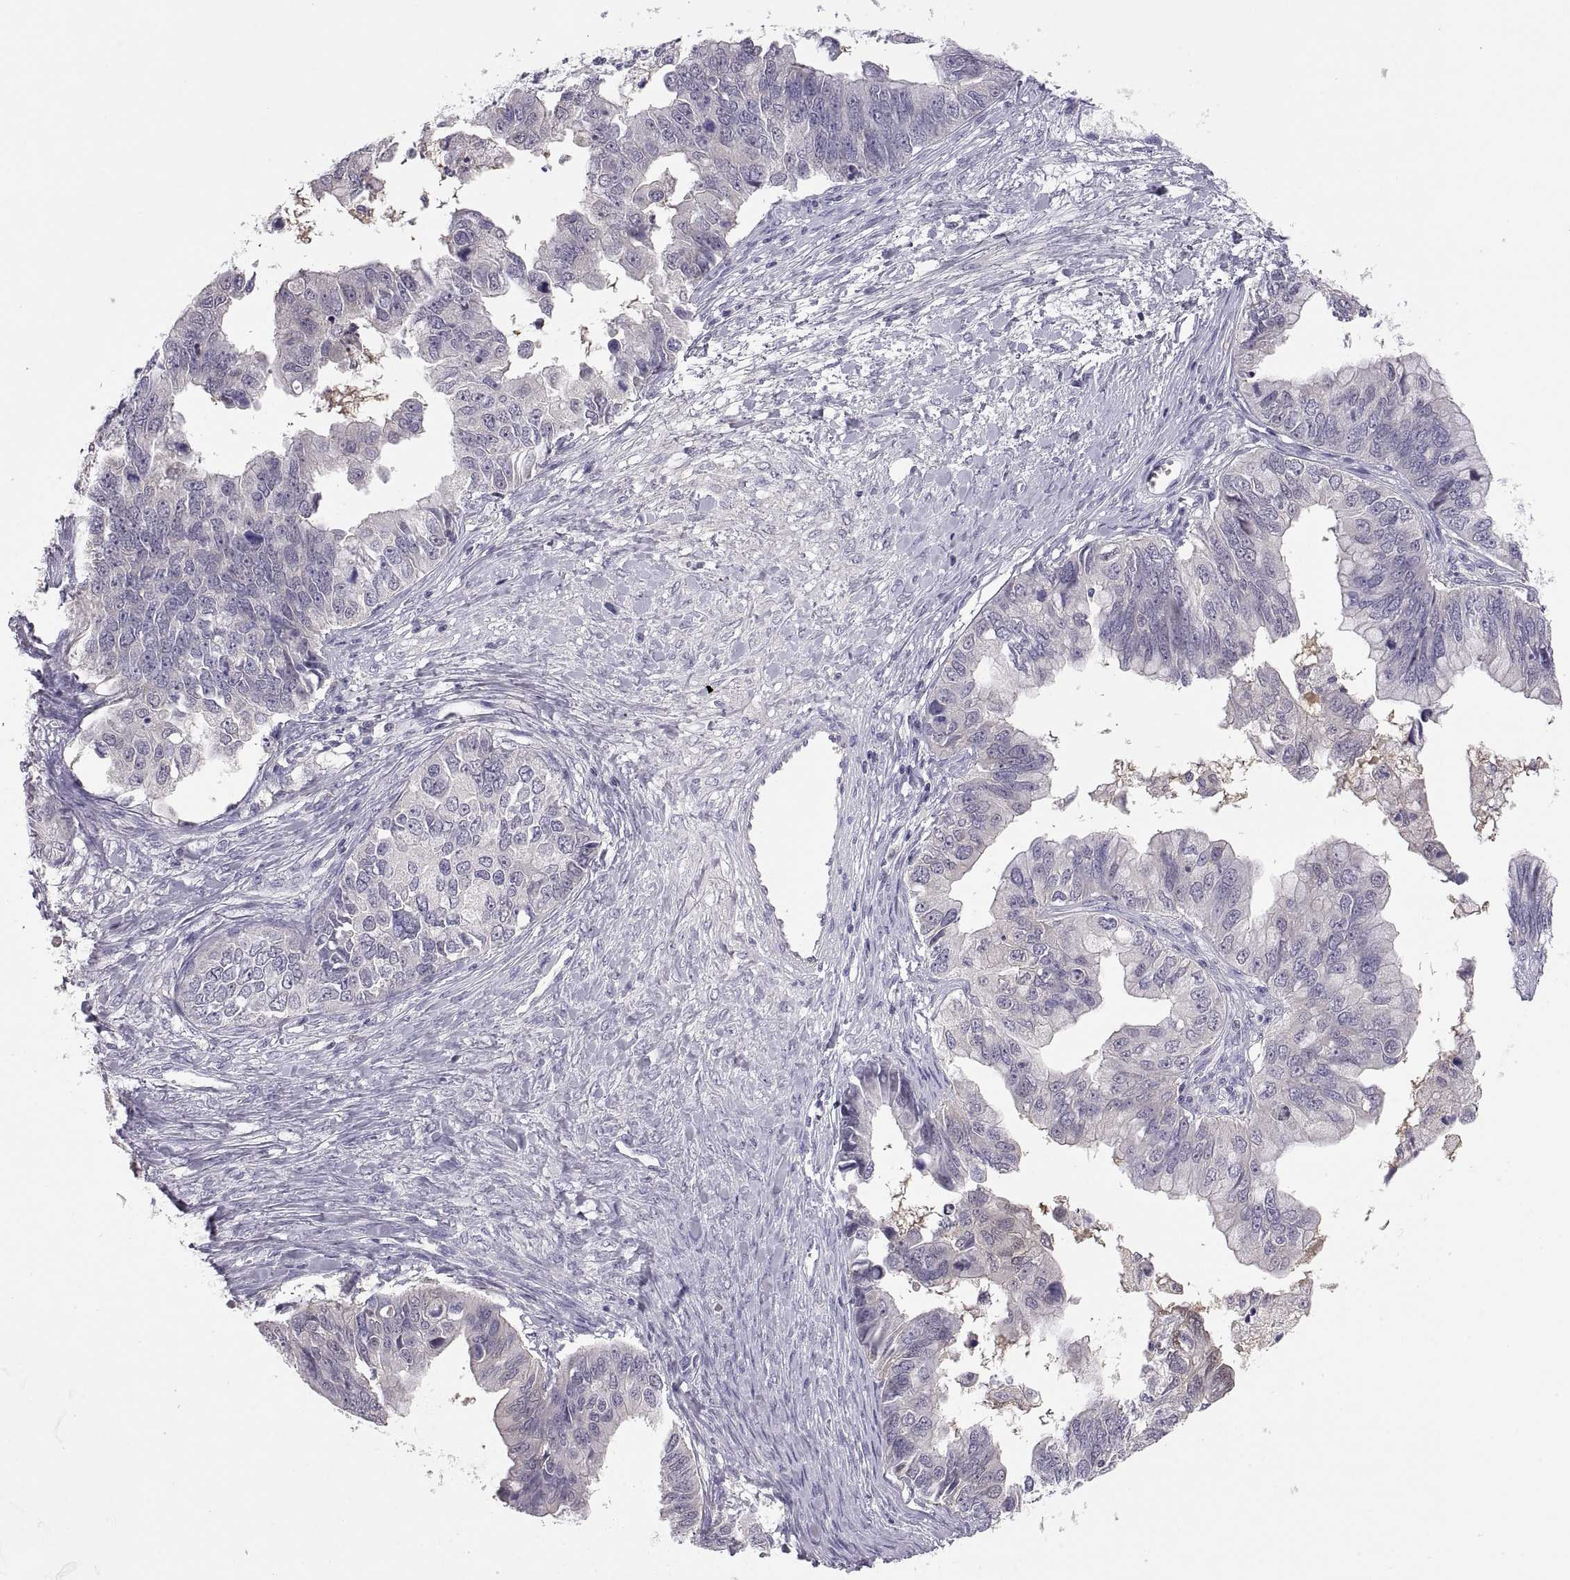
{"staining": {"intensity": "negative", "quantity": "none", "location": "none"}, "tissue": "ovarian cancer", "cell_type": "Tumor cells", "image_type": "cancer", "snomed": [{"axis": "morphology", "description": "Cystadenocarcinoma, mucinous, NOS"}, {"axis": "topography", "description": "Ovary"}], "caption": "High magnification brightfield microscopy of ovarian cancer (mucinous cystadenocarcinoma) stained with DAB (3,3'-diaminobenzidine) (brown) and counterstained with hematoxylin (blue): tumor cells show no significant expression.", "gene": "FGF9", "patient": {"sex": "female", "age": 76}}